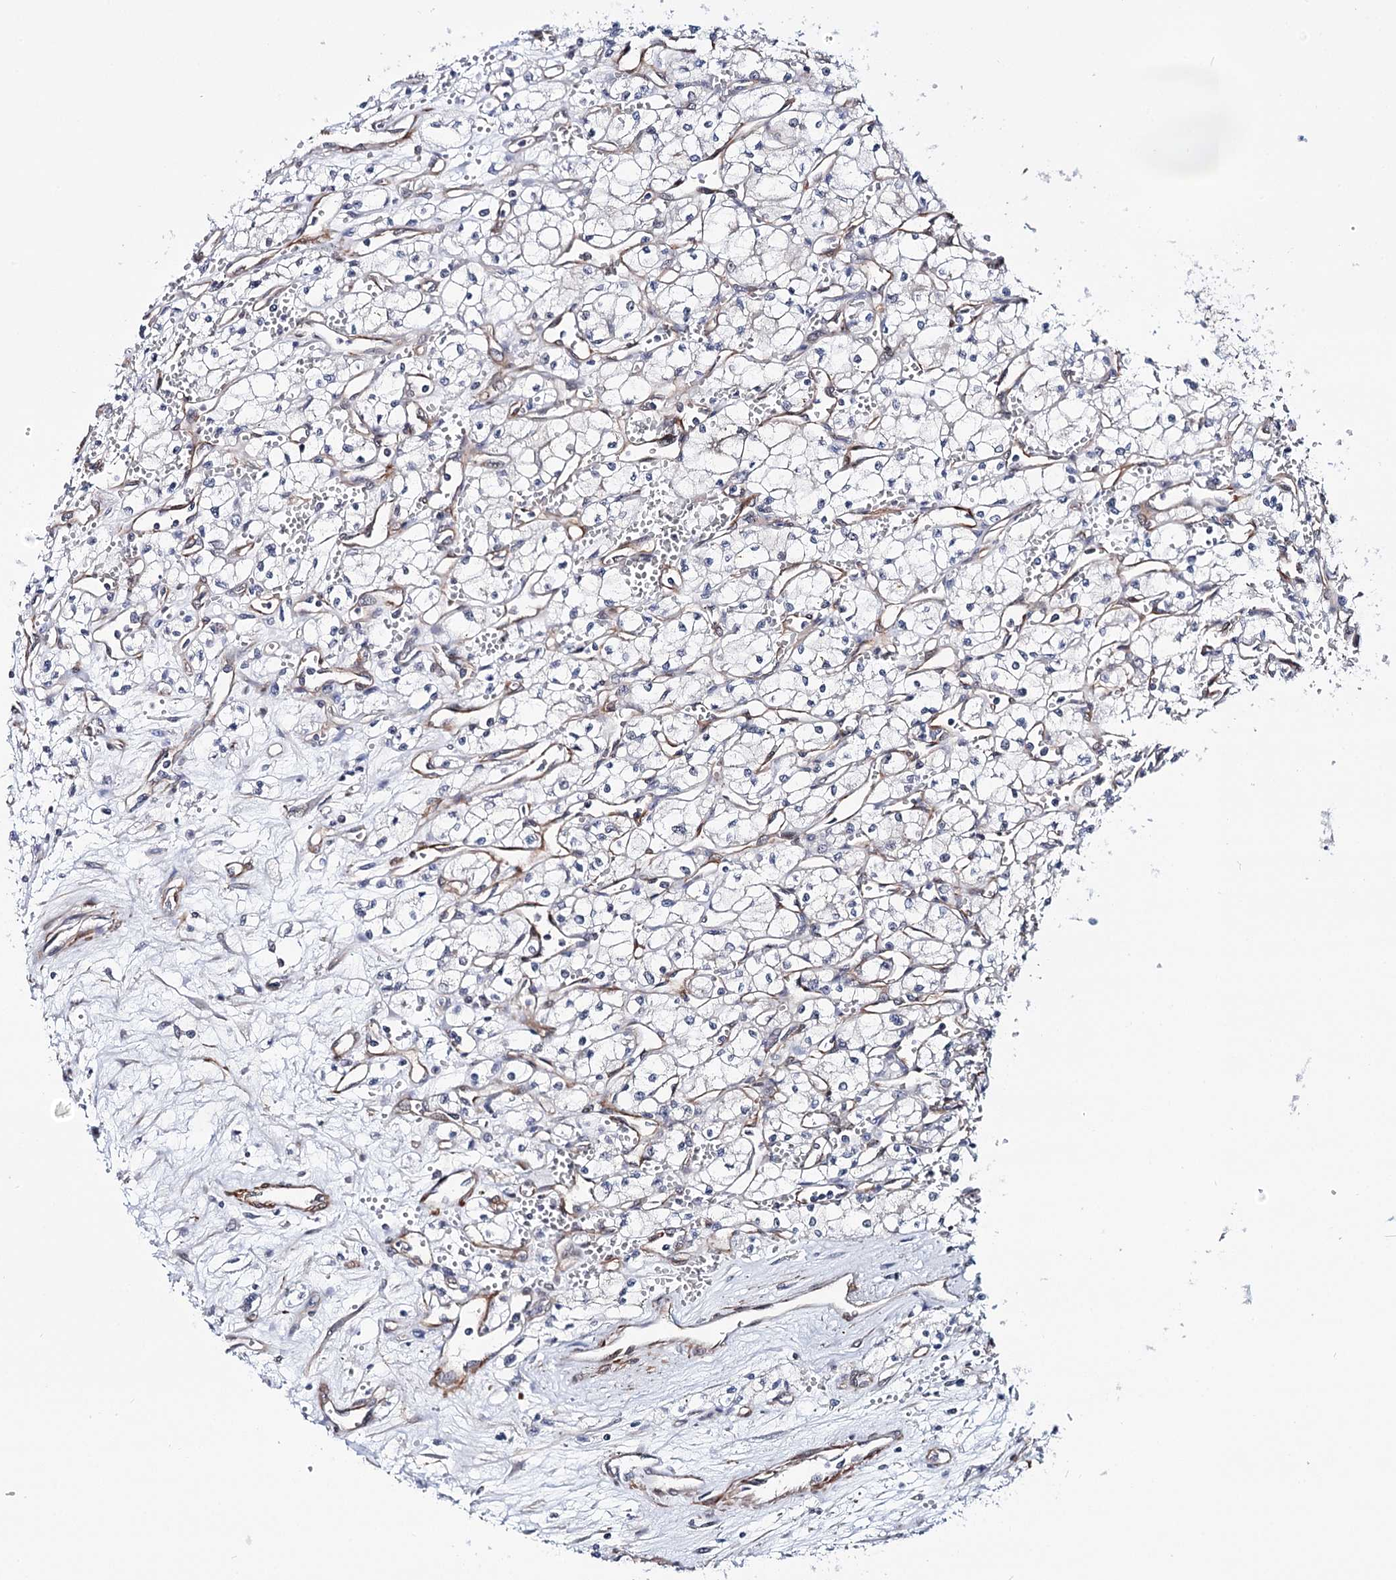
{"staining": {"intensity": "negative", "quantity": "none", "location": "none"}, "tissue": "renal cancer", "cell_type": "Tumor cells", "image_type": "cancer", "snomed": [{"axis": "morphology", "description": "Adenocarcinoma, NOS"}, {"axis": "topography", "description": "Kidney"}], "caption": "There is no significant expression in tumor cells of renal adenocarcinoma.", "gene": "PPP2R5B", "patient": {"sex": "male", "age": 59}}